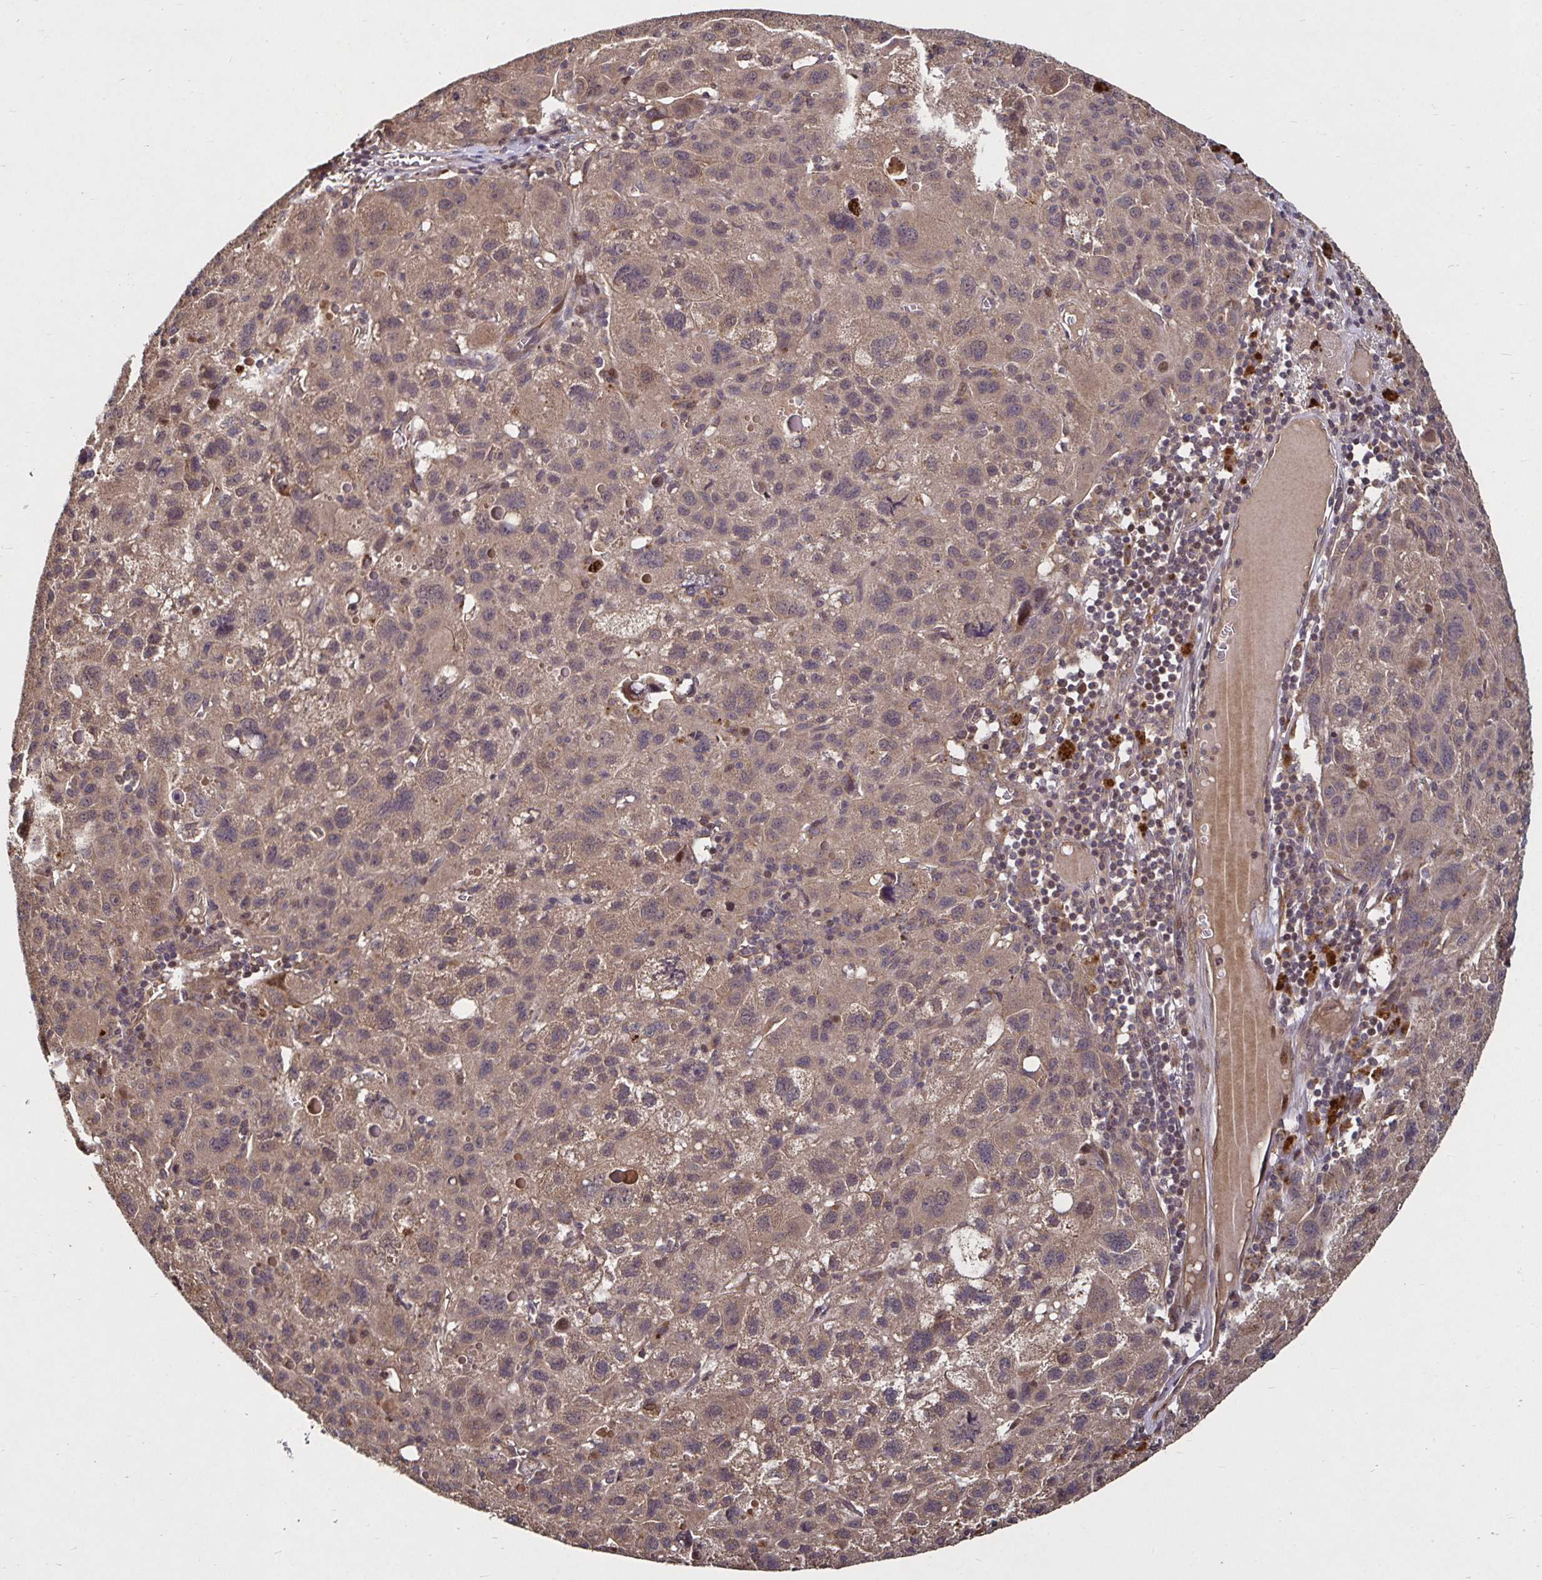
{"staining": {"intensity": "weak", "quantity": "25%-75%", "location": "cytoplasmic/membranous"}, "tissue": "liver cancer", "cell_type": "Tumor cells", "image_type": "cancer", "snomed": [{"axis": "morphology", "description": "Carcinoma, Hepatocellular, NOS"}, {"axis": "topography", "description": "Liver"}], "caption": "Hepatocellular carcinoma (liver) tissue demonstrates weak cytoplasmic/membranous expression in approximately 25%-75% of tumor cells, visualized by immunohistochemistry. The staining was performed using DAB, with brown indicating positive protein expression. Nuclei are stained blue with hematoxylin.", "gene": "SMYD3", "patient": {"sex": "female", "age": 77}}